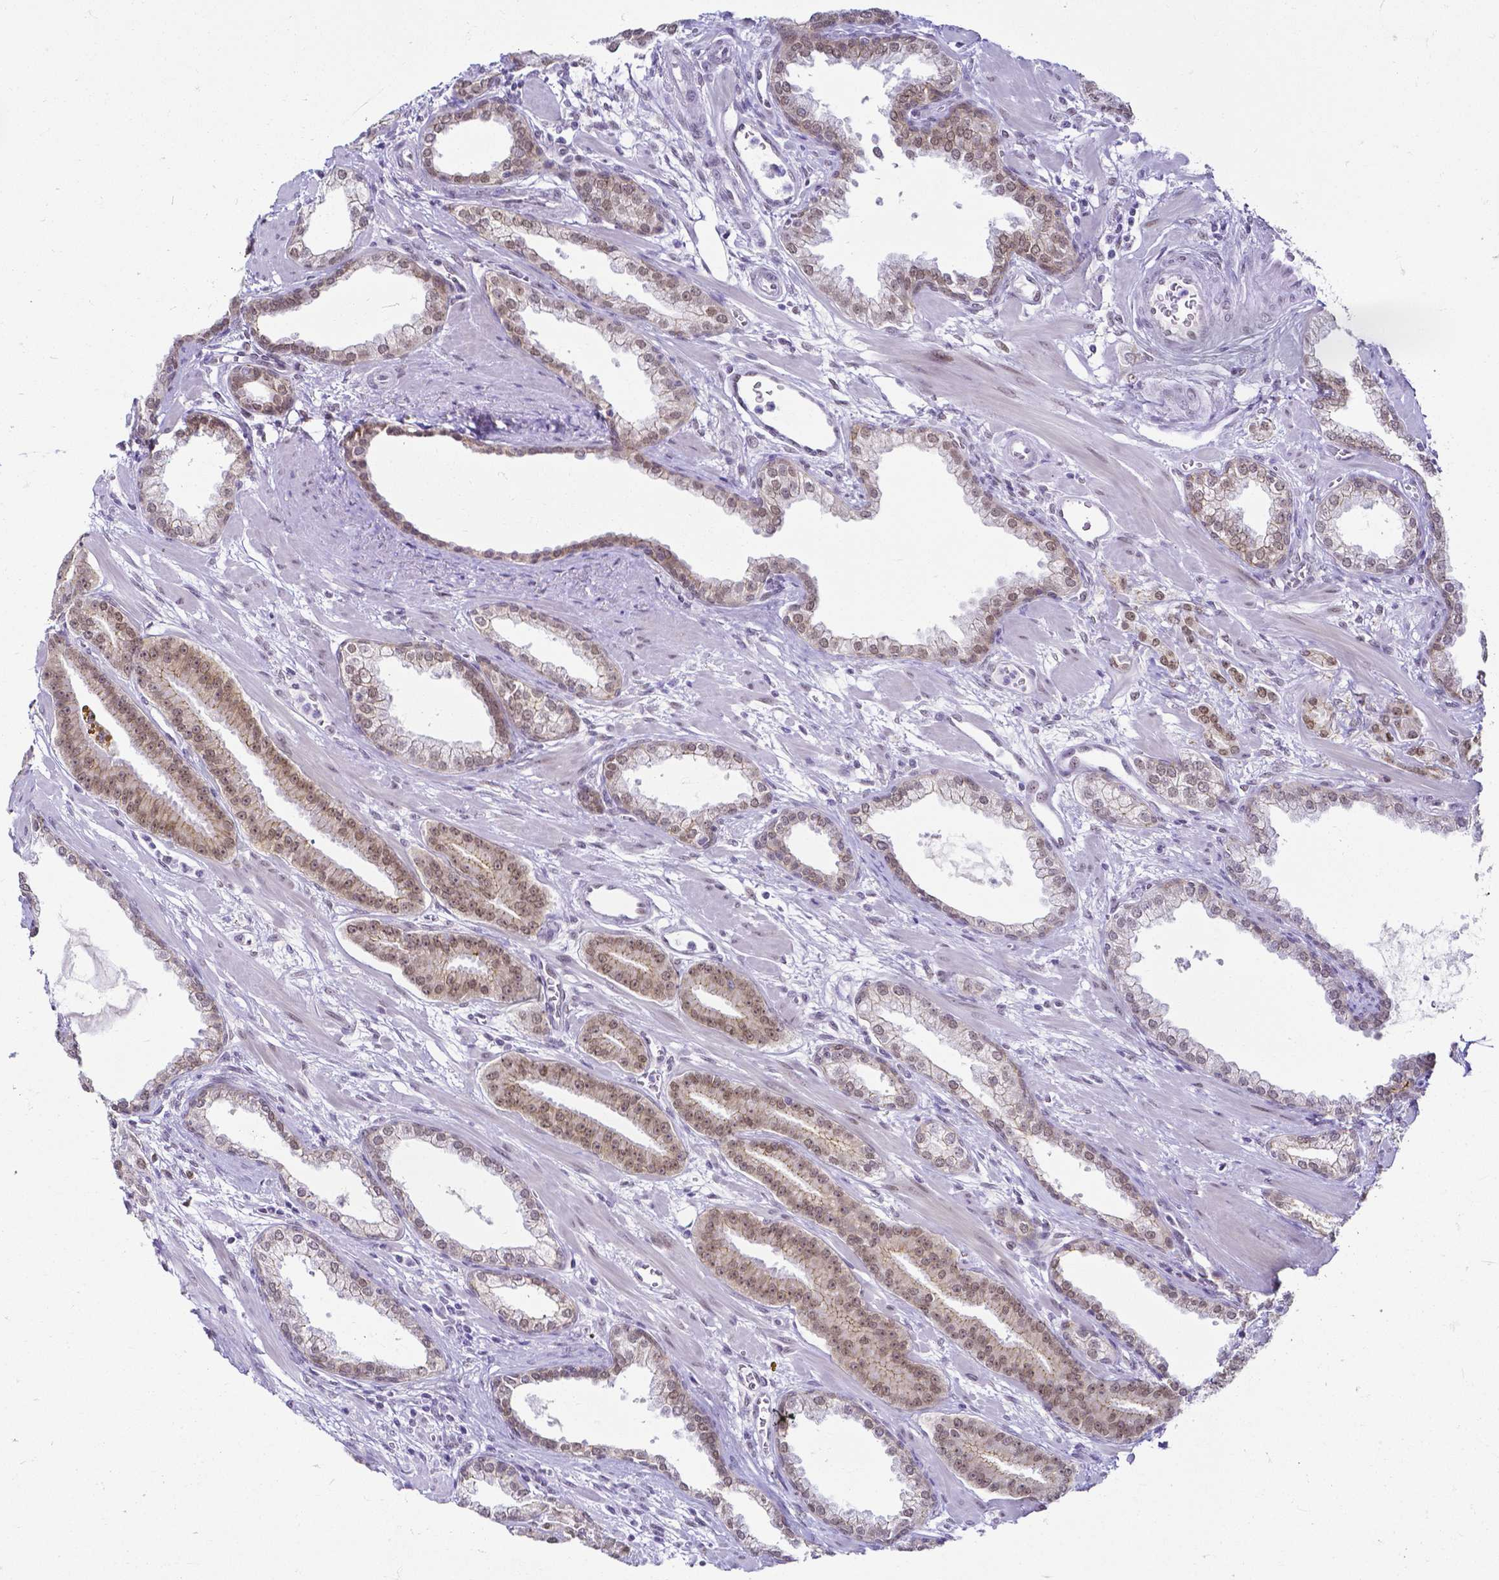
{"staining": {"intensity": "moderate", "quantity": "25%-75%", "location": "cytoplasmic/membranous,nuclear"}, "tissue": "prostate cancer", "cell_type": "Tumor cells", "image_type": "cancer", "snomed": [{"axis": "morphology", "description": "Adenocarcinoma, High grade"}, {"axis": "topography", "description": "Prostate"}], "caption": "Prostate adenocarcinoma (high-grade) was stained to show a protein in brown. There is medium levels of moderate cytoplasmic/membranous and nuclear staining in about 25%-75% of tumor cells.", "gene": "FAM83G", "patient": {"sex": "male", "age": 60}}